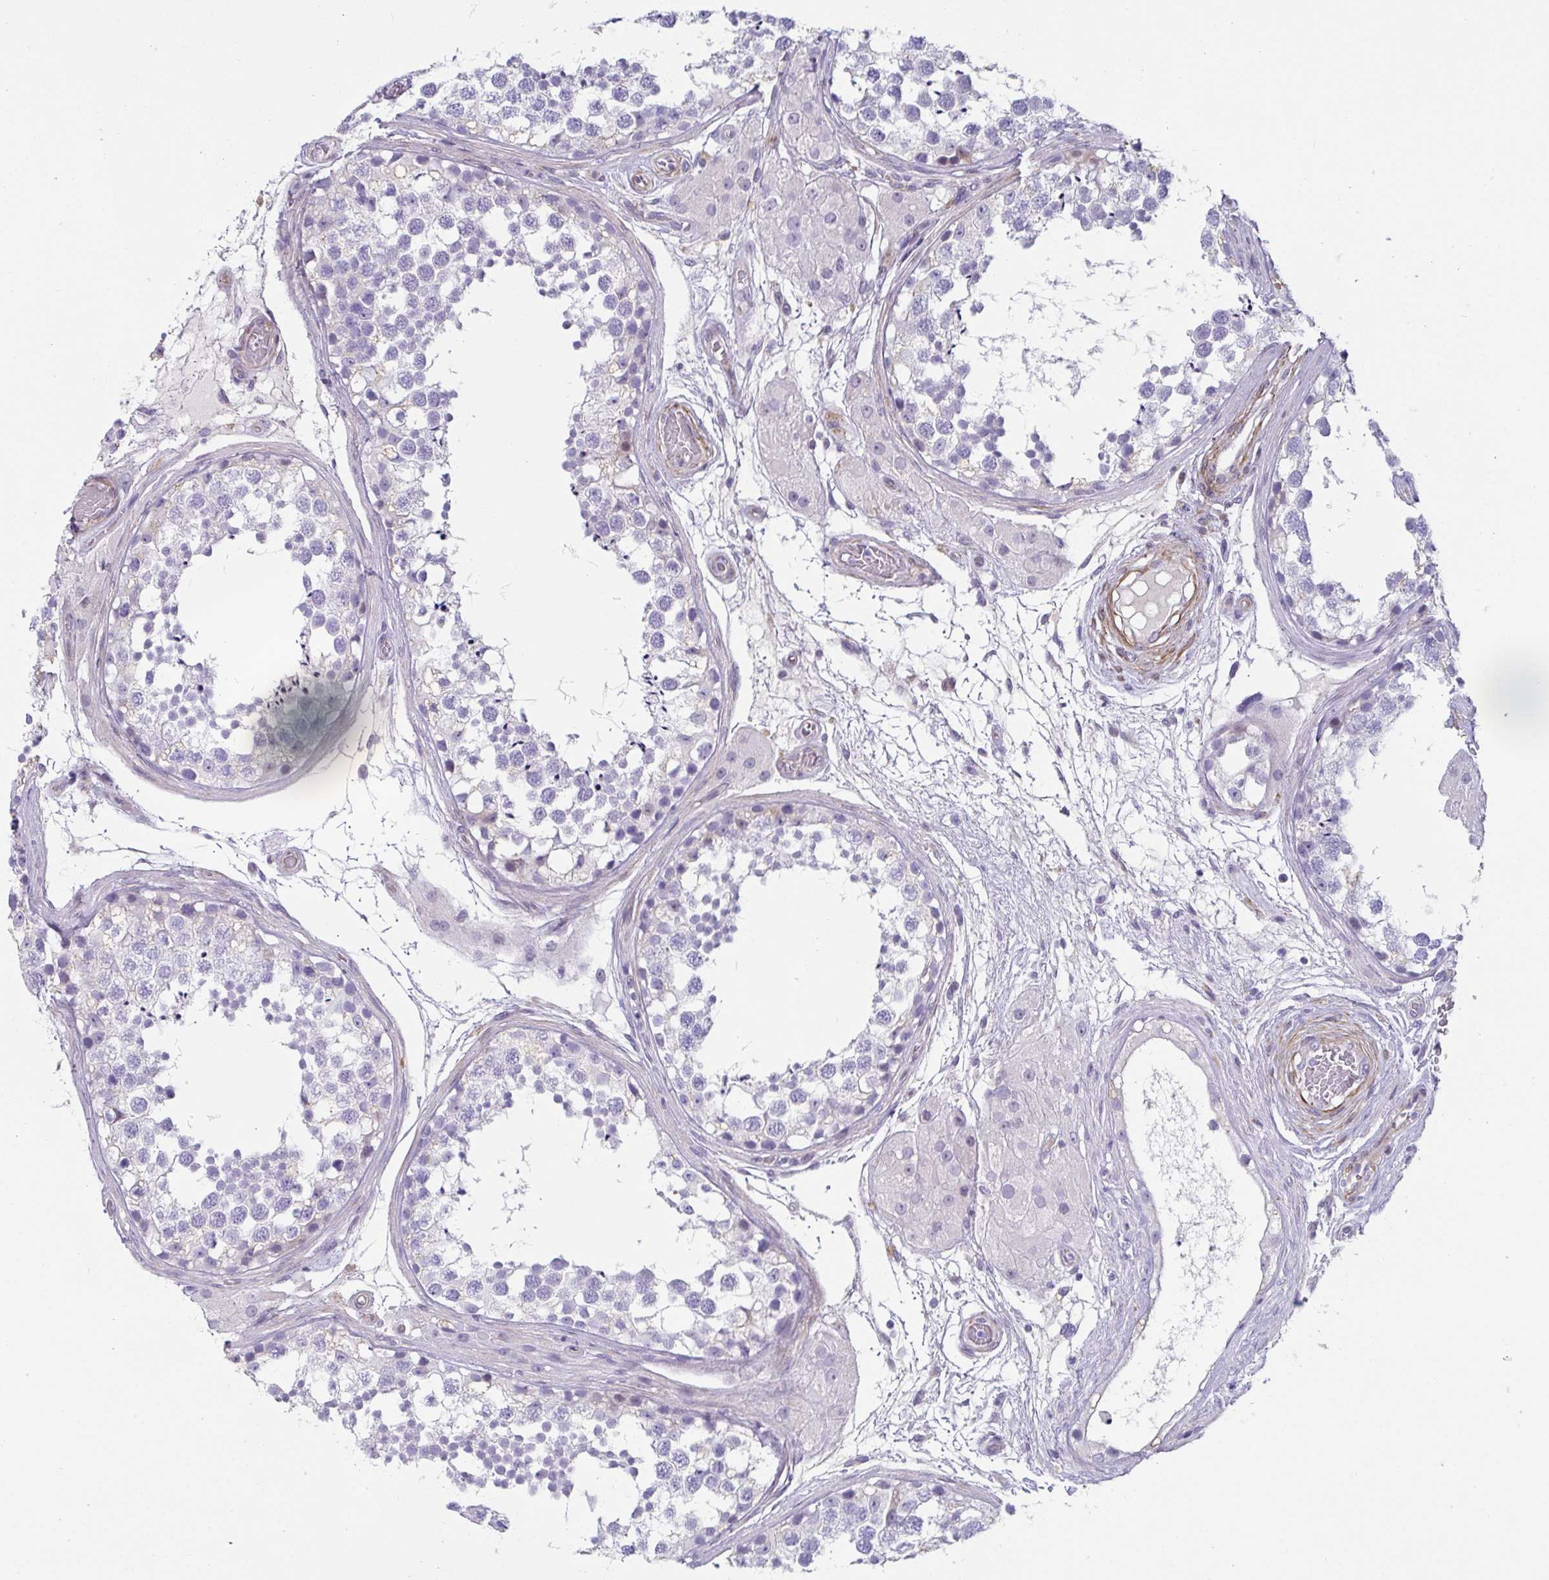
{"staining": {"intensity": "negative", "quantity": "none", "location": "none"}, "tissue": "testis", "cell_type": "Cells in seminiferous ducts", "image_type": "normal", "snomed": [{"axis": "morphology", "description": "Normal tissue, NOS"}, {"axis": "morphology", "description": "Seminoma, NOS"}, {"axis": "topography", "description": "Testis"}], "caption": "Cells in seminiferous ducts show no significant positivity in normal testis. (Immunohistochemistry (ihc), brightfield microscopy, high magnification).", "gene": "OR5P3", "patient": {"sex": "male", "age": 65}}